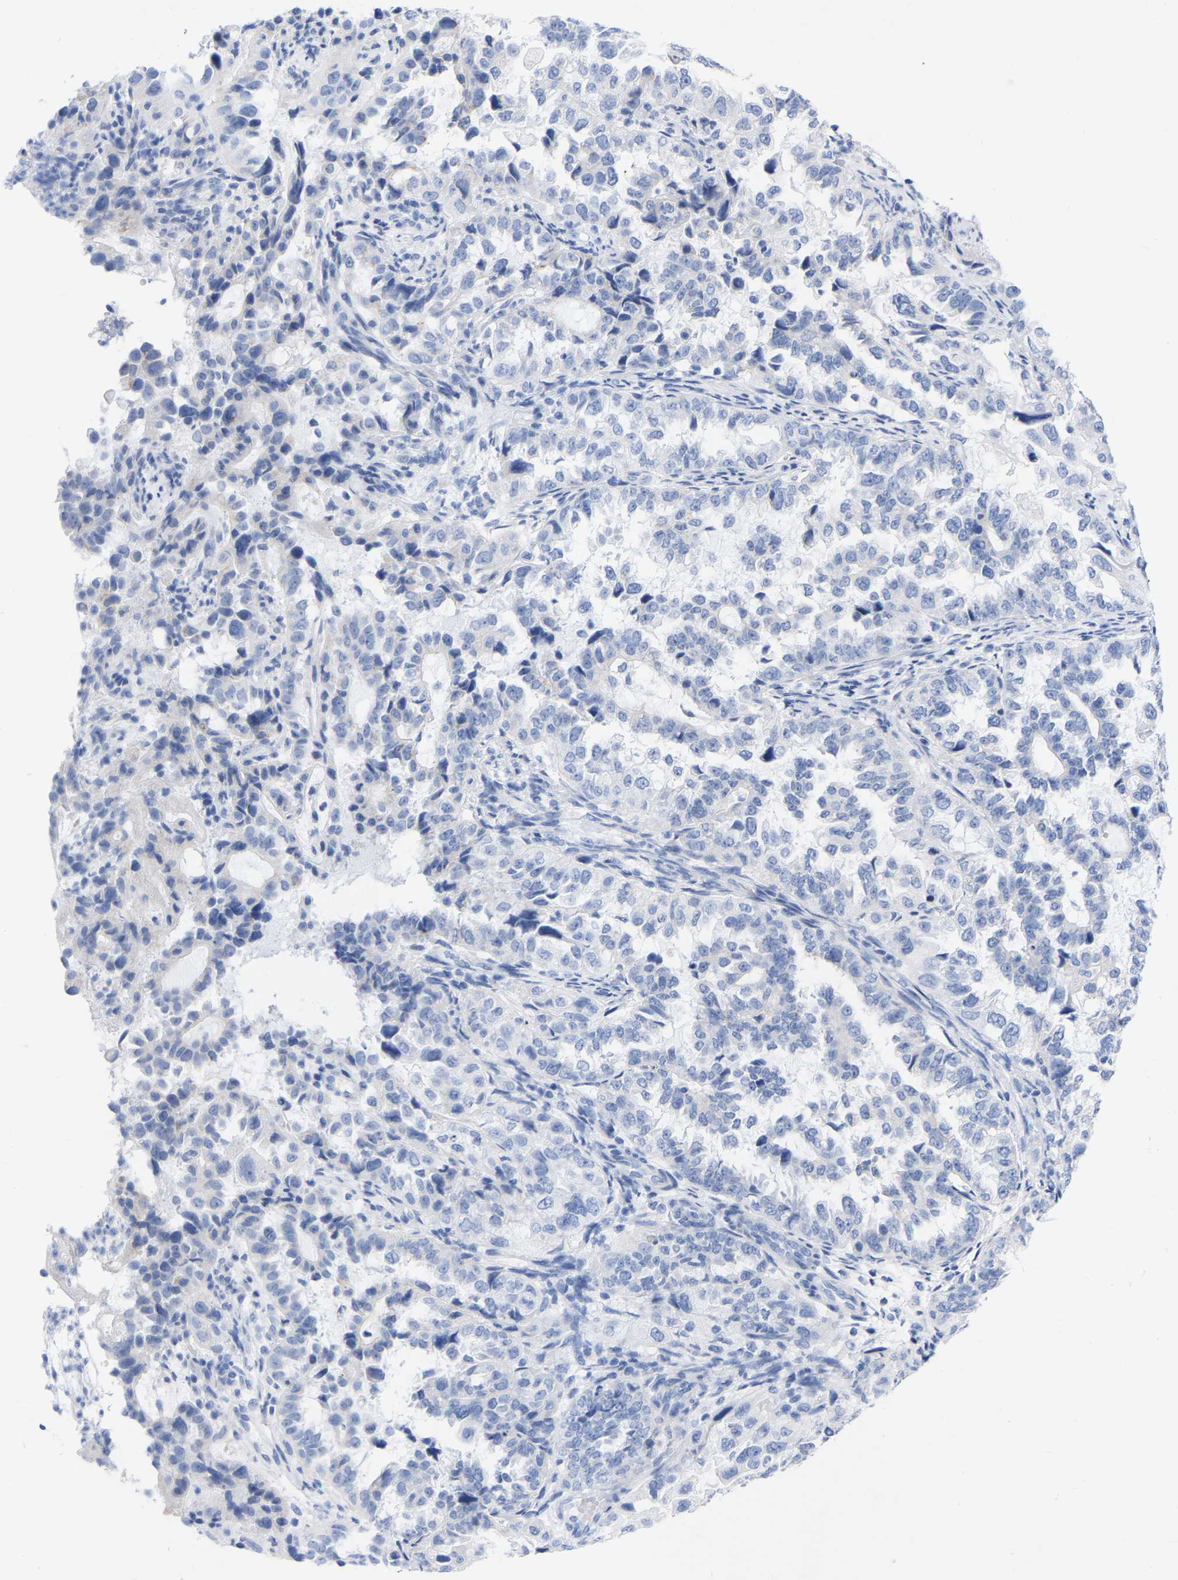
{"staining": {"intensity": "negative", "quantity": "none", "location": "none"}, "tissue": "endometrial cancer", "cell_type": "Tumor cells", "image_type": "cancer", "snomed": [{"axis": "morphology", "description": "Adenocarcinoma, NOS"}, {"axis": "topography", "description": "Endometrium"}], "caption": "This is an immunohistochemistry (IHC) micrograph of human endometrial adenocarcinoma. There is no expression in tumor cells.", "gene": "ZNF629", "patient": {"sex": "female", "age": 85}}